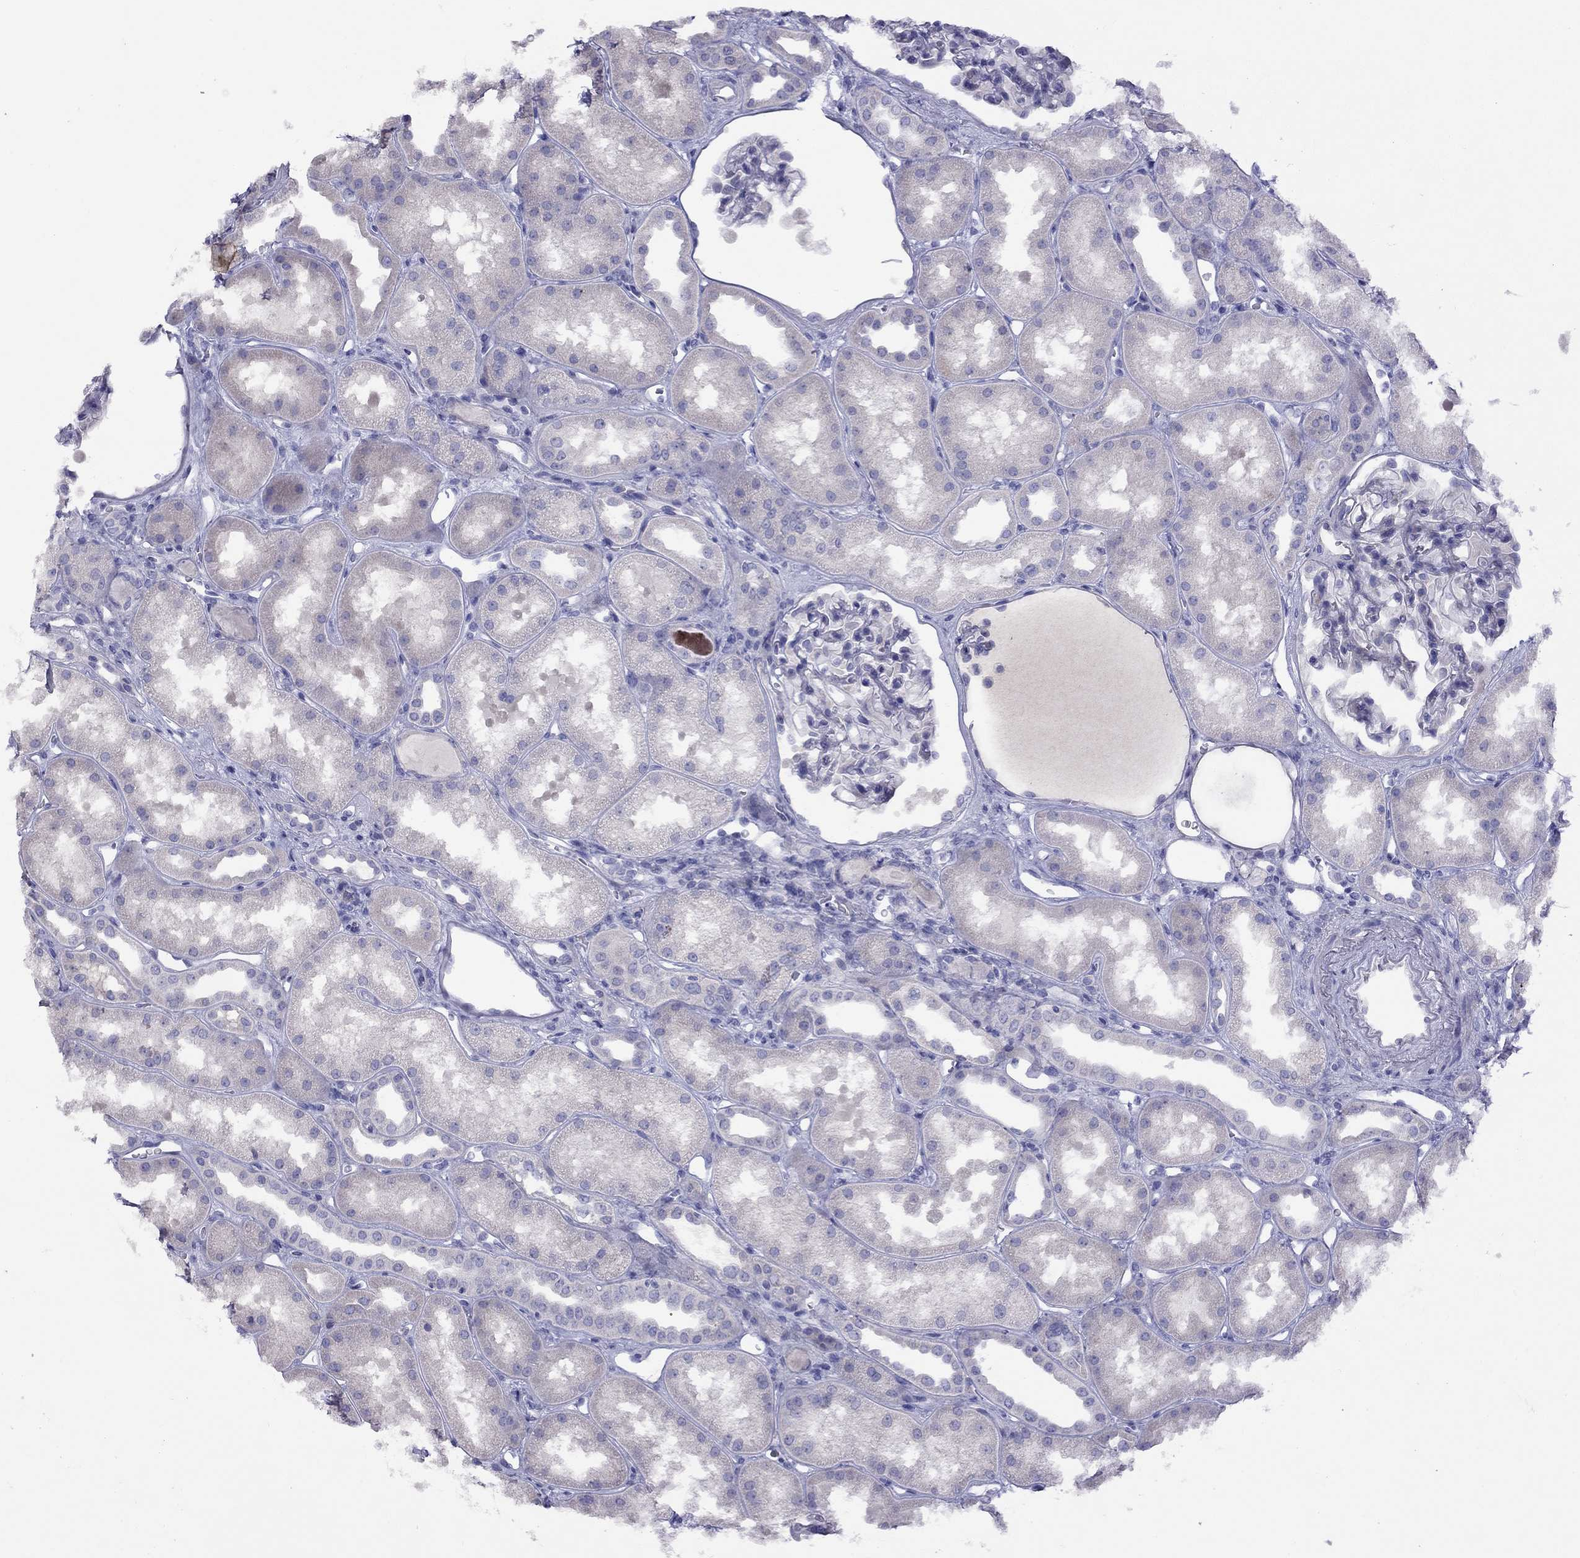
{"staining": {"intensity": "negative", "quantity": "none", "location": "none"}, "tissue": "kidney", "cell_type": "Cells in glomeruli", "image_type": "normal", "snomed": [{"axis": "morphology", "description": "Normal tissue, NOS"}, {"axis": "topography", "description": "Kidney"}], "caption": "This is an immunohistochemistry photomicrograph of normal kidney. There is no staining in cells in glomeruli.", "gene": "CPNE4", "patient": {"sex": "male", "age": 61}}